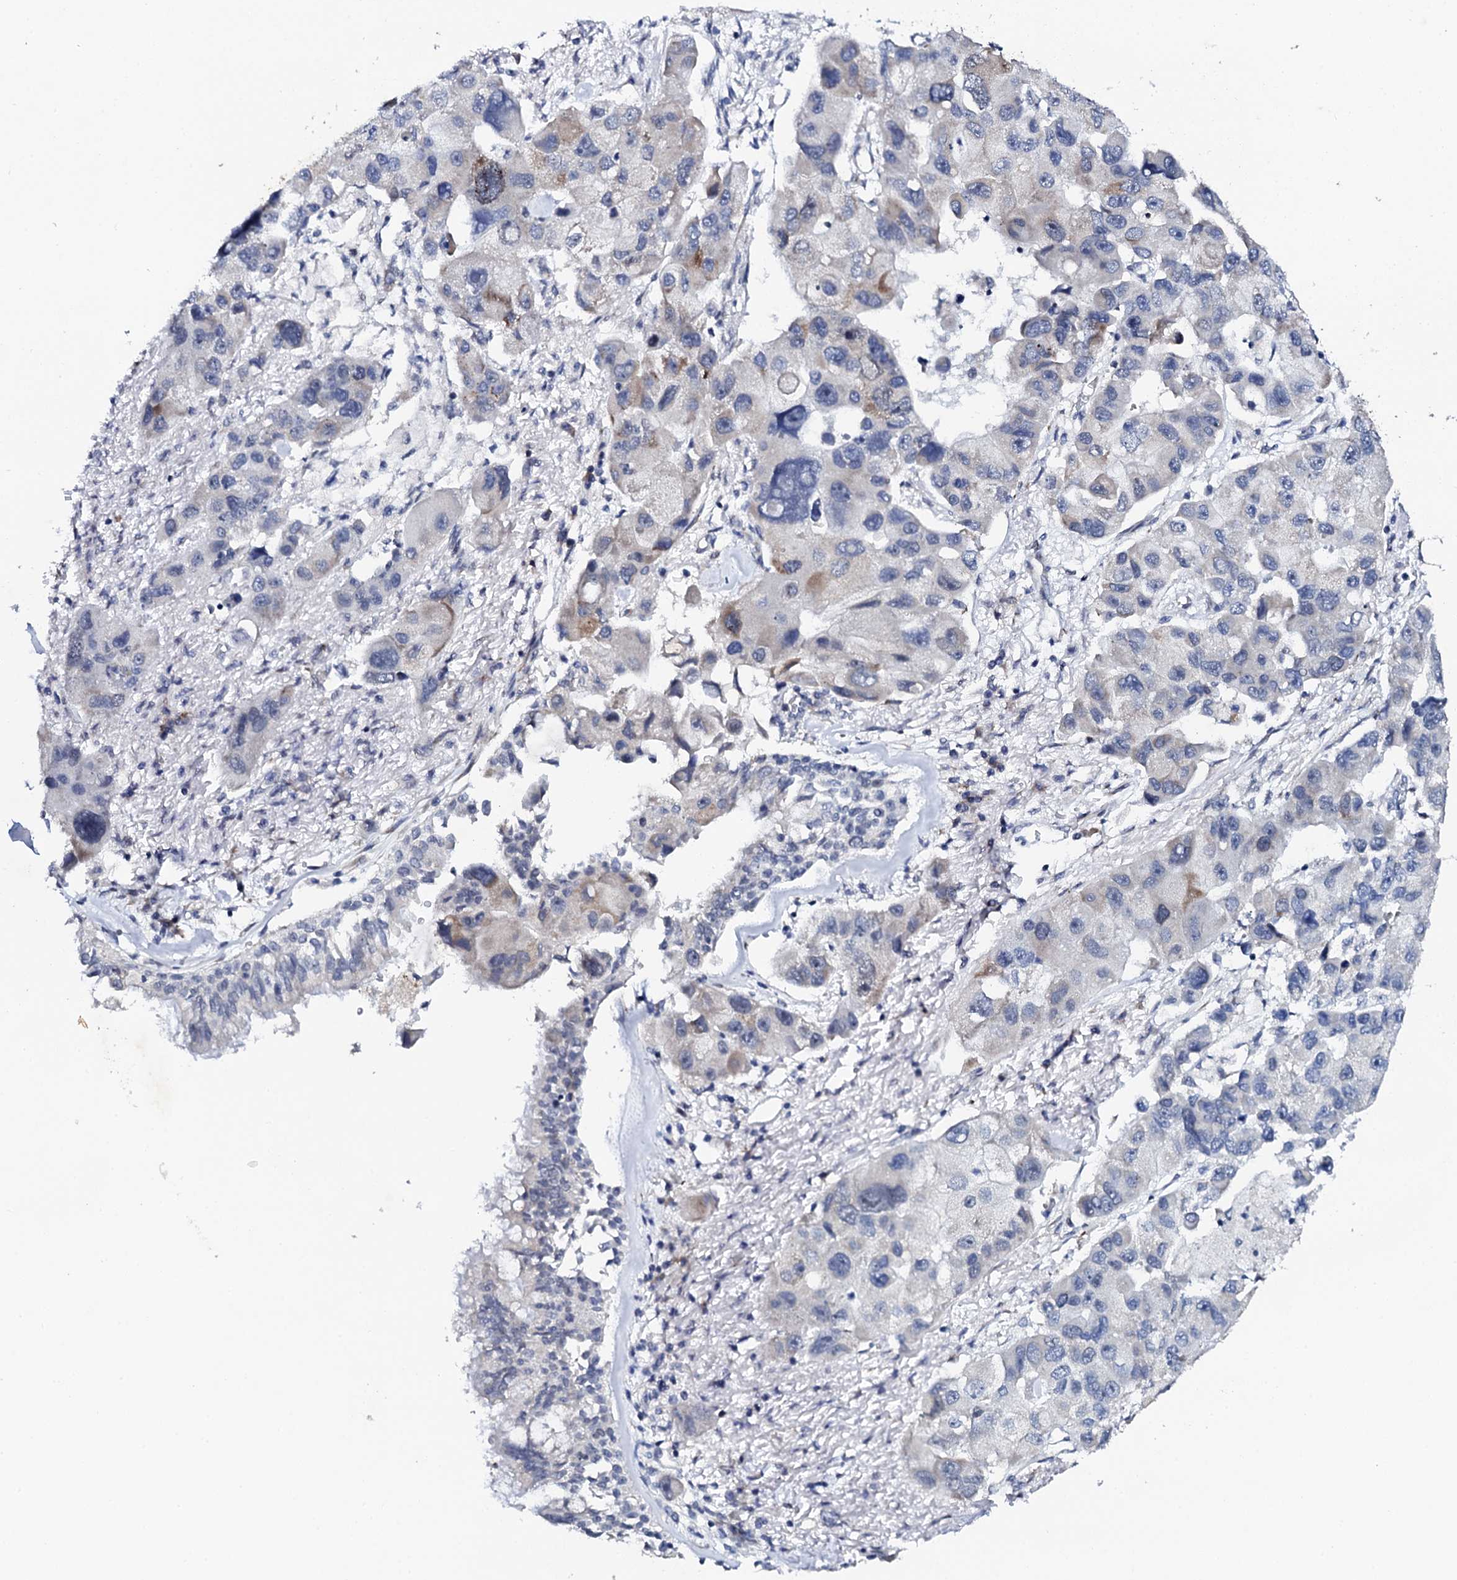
{"staining": {"intensity": "negative", "quantity": "none", "location": "none"}, "tissue": "lung cancer", "cell_type": "Tumor cells", "image_type": "cancer", "snomed": [{"axis": "morphology", "description": "Adenocarcinoma, NOS"}, {"axis": "topography", "description": "Lung"}], "caption": "An image of human lung adenocarcinoma is negative for staining in tumor cells. (DAB immunohistochemistry (IHC) visualized using brightfield microscopy, high magnification).", "gene": "FAM111A", "patient": {"sex": "female", "age": 54}}